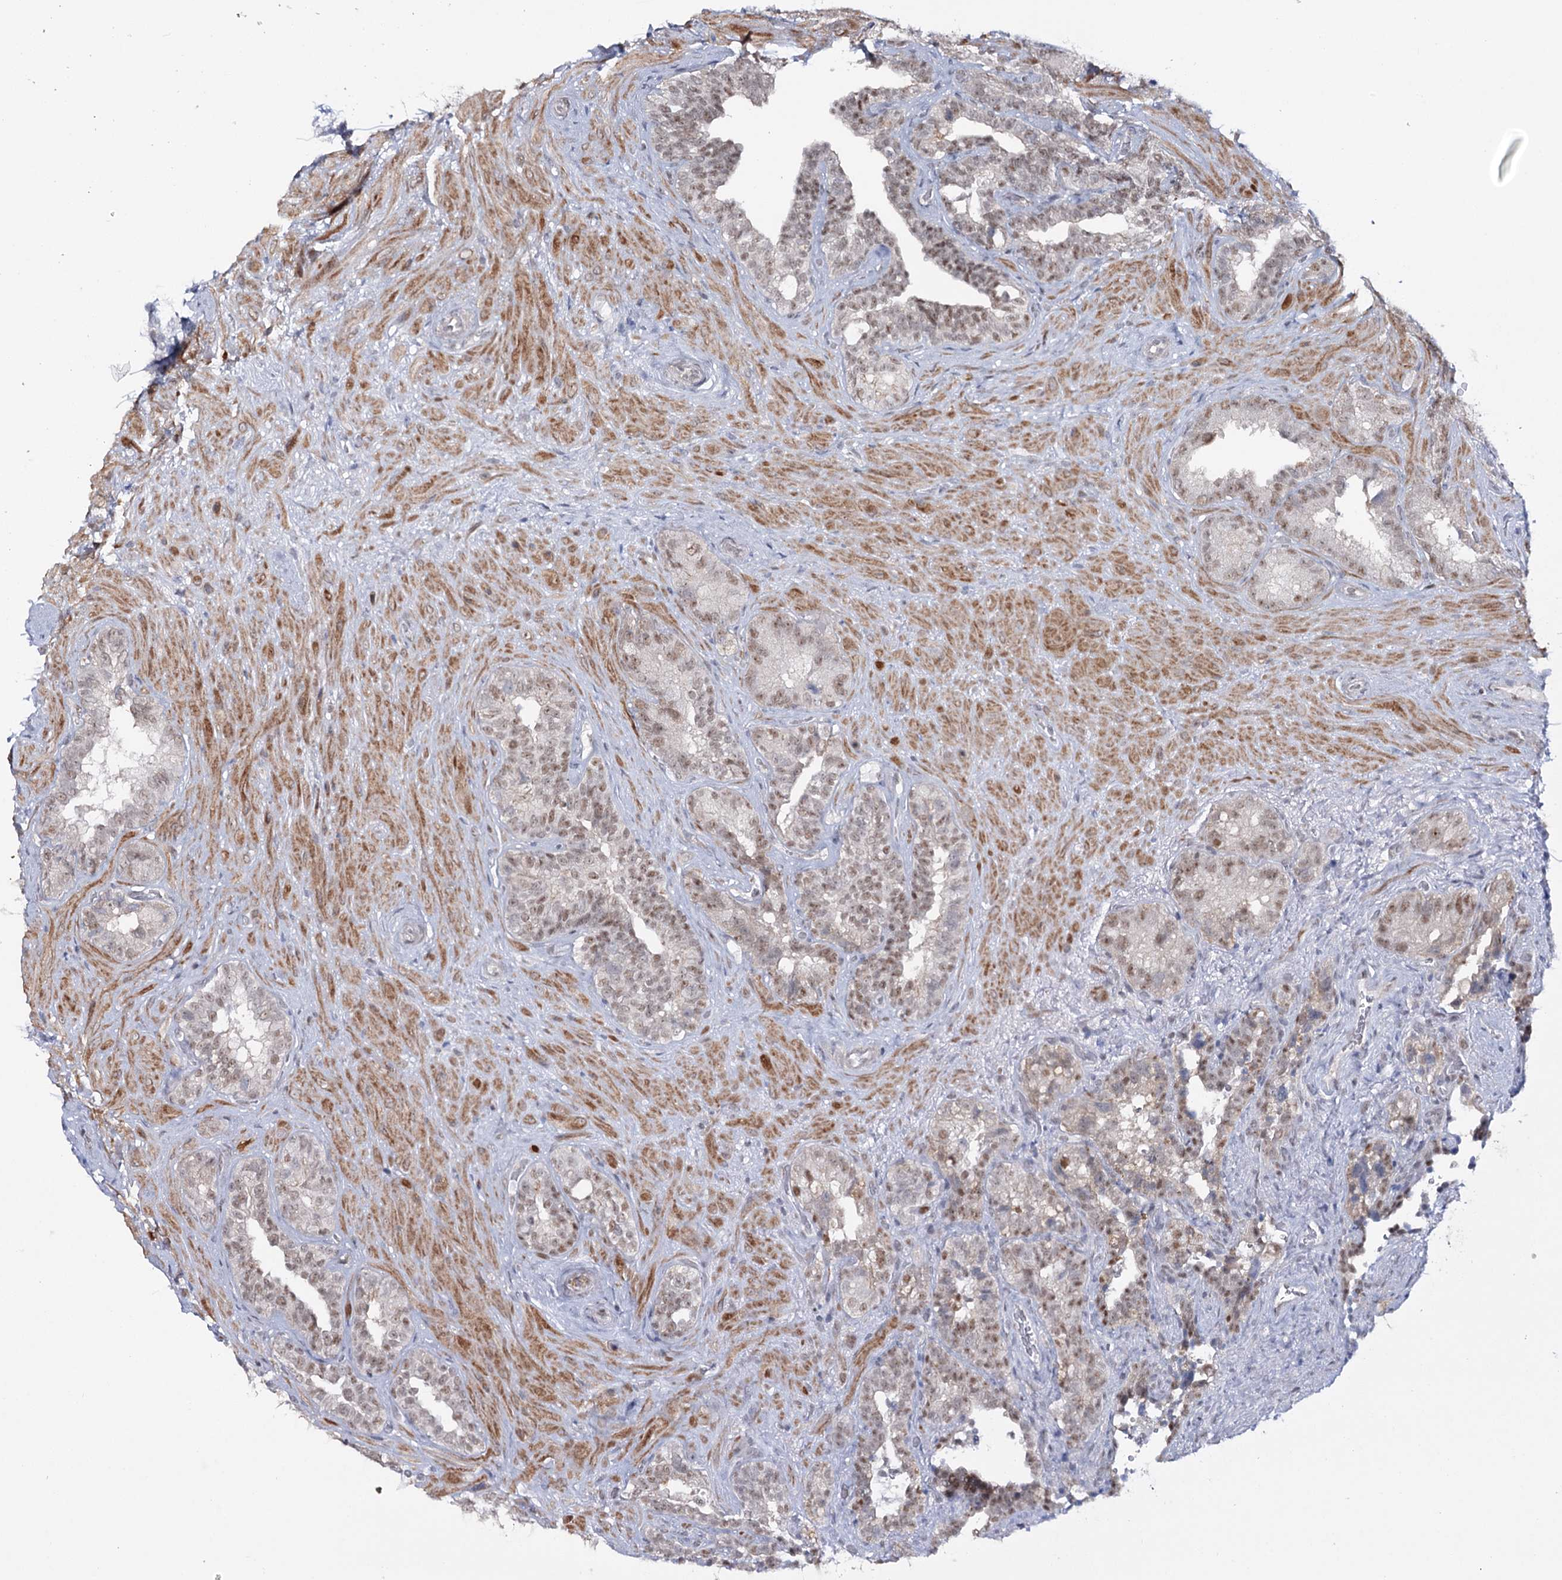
{"staining": {"intensity": "weak", "quantity": "<25%", "location": "nuclear"}, "tissue": "seminal vesicle", "cell_type": "Glandular cells", "image_type": "normal", "snomed": [{"axis": "morphology", "description": "Normal tissue, NOS"}, {"axis": "topography", "description": "Seminal veicle"}, {"axis": "topography", "description": "Peripheral nerve tissue"}], "caption": "Glandular cells show no significant expression in benign seminal vesicle. The staining was performed using DAB to visualize the protein expression in brown, while the nuclei were stained in blue with hematoxylin (Magnification: 20x).", "gene": "ZC3H8", "patient": {"sex": "male", "age": 67}}